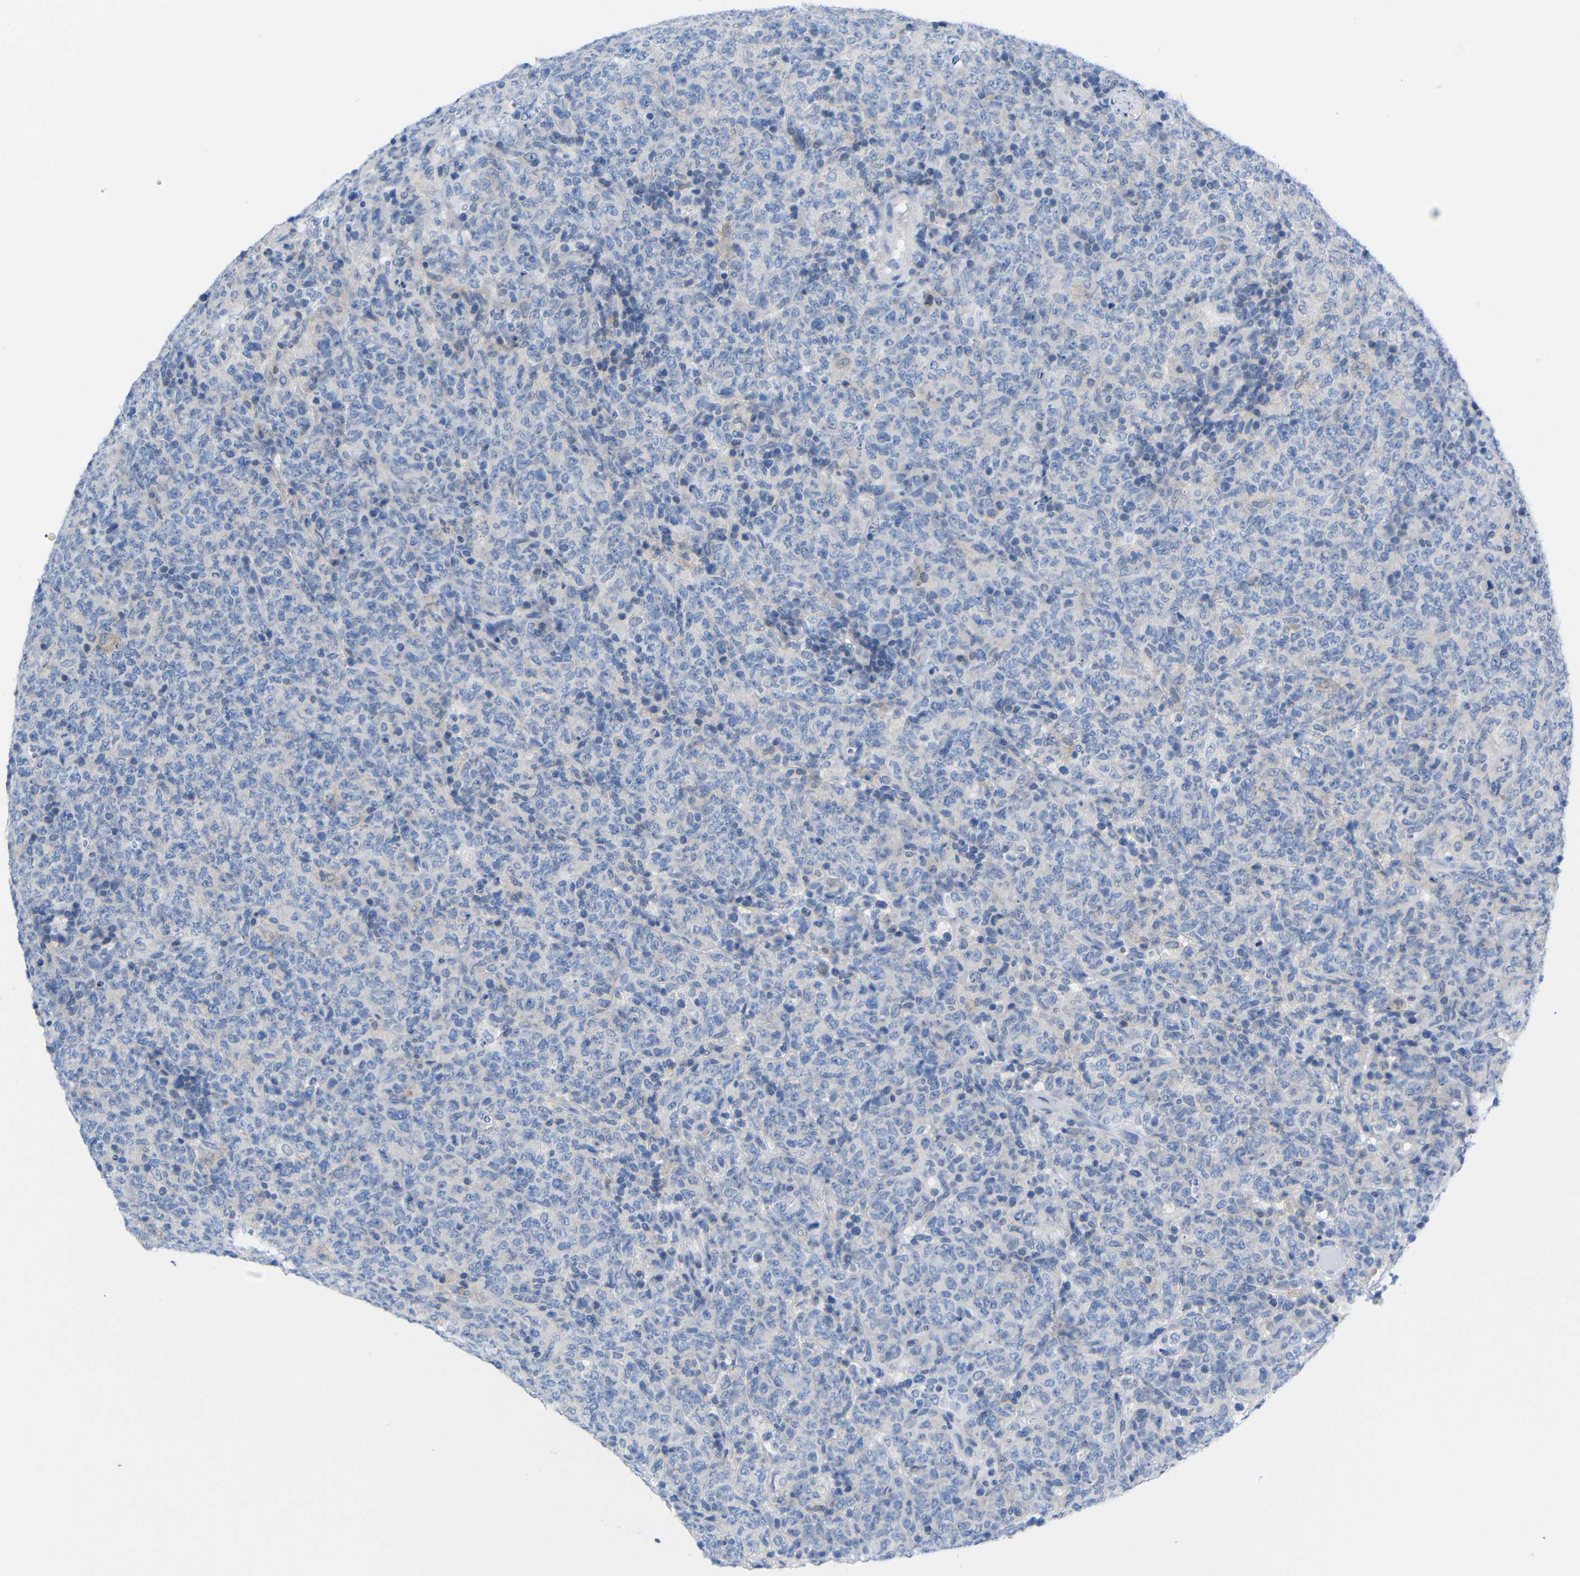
{"staining": {"intensity": "negative", "quantity": "none", "location": "none"}, "tissue": "lymphoma", "cell_type": "Tumor cells", "image_type": "cancer", "snomed": [{"axis": "morphology", "description": "Malignant lymphoma, non-Hodgkin's type, High grade"}, {"axis": "topography", "description": "Tonsil"}], "caption": "Immunohistochemistry image of neoplastic tissue: human lymphoma stained with DAB (3,3'-diaminobenzidine) shows no significant protein staining in tumor cells. (Immunohistochemistry, brightfield microscopy, high magnification).", "gene": "PEBP1", "patient": {"sex": "female", "age": 36}}